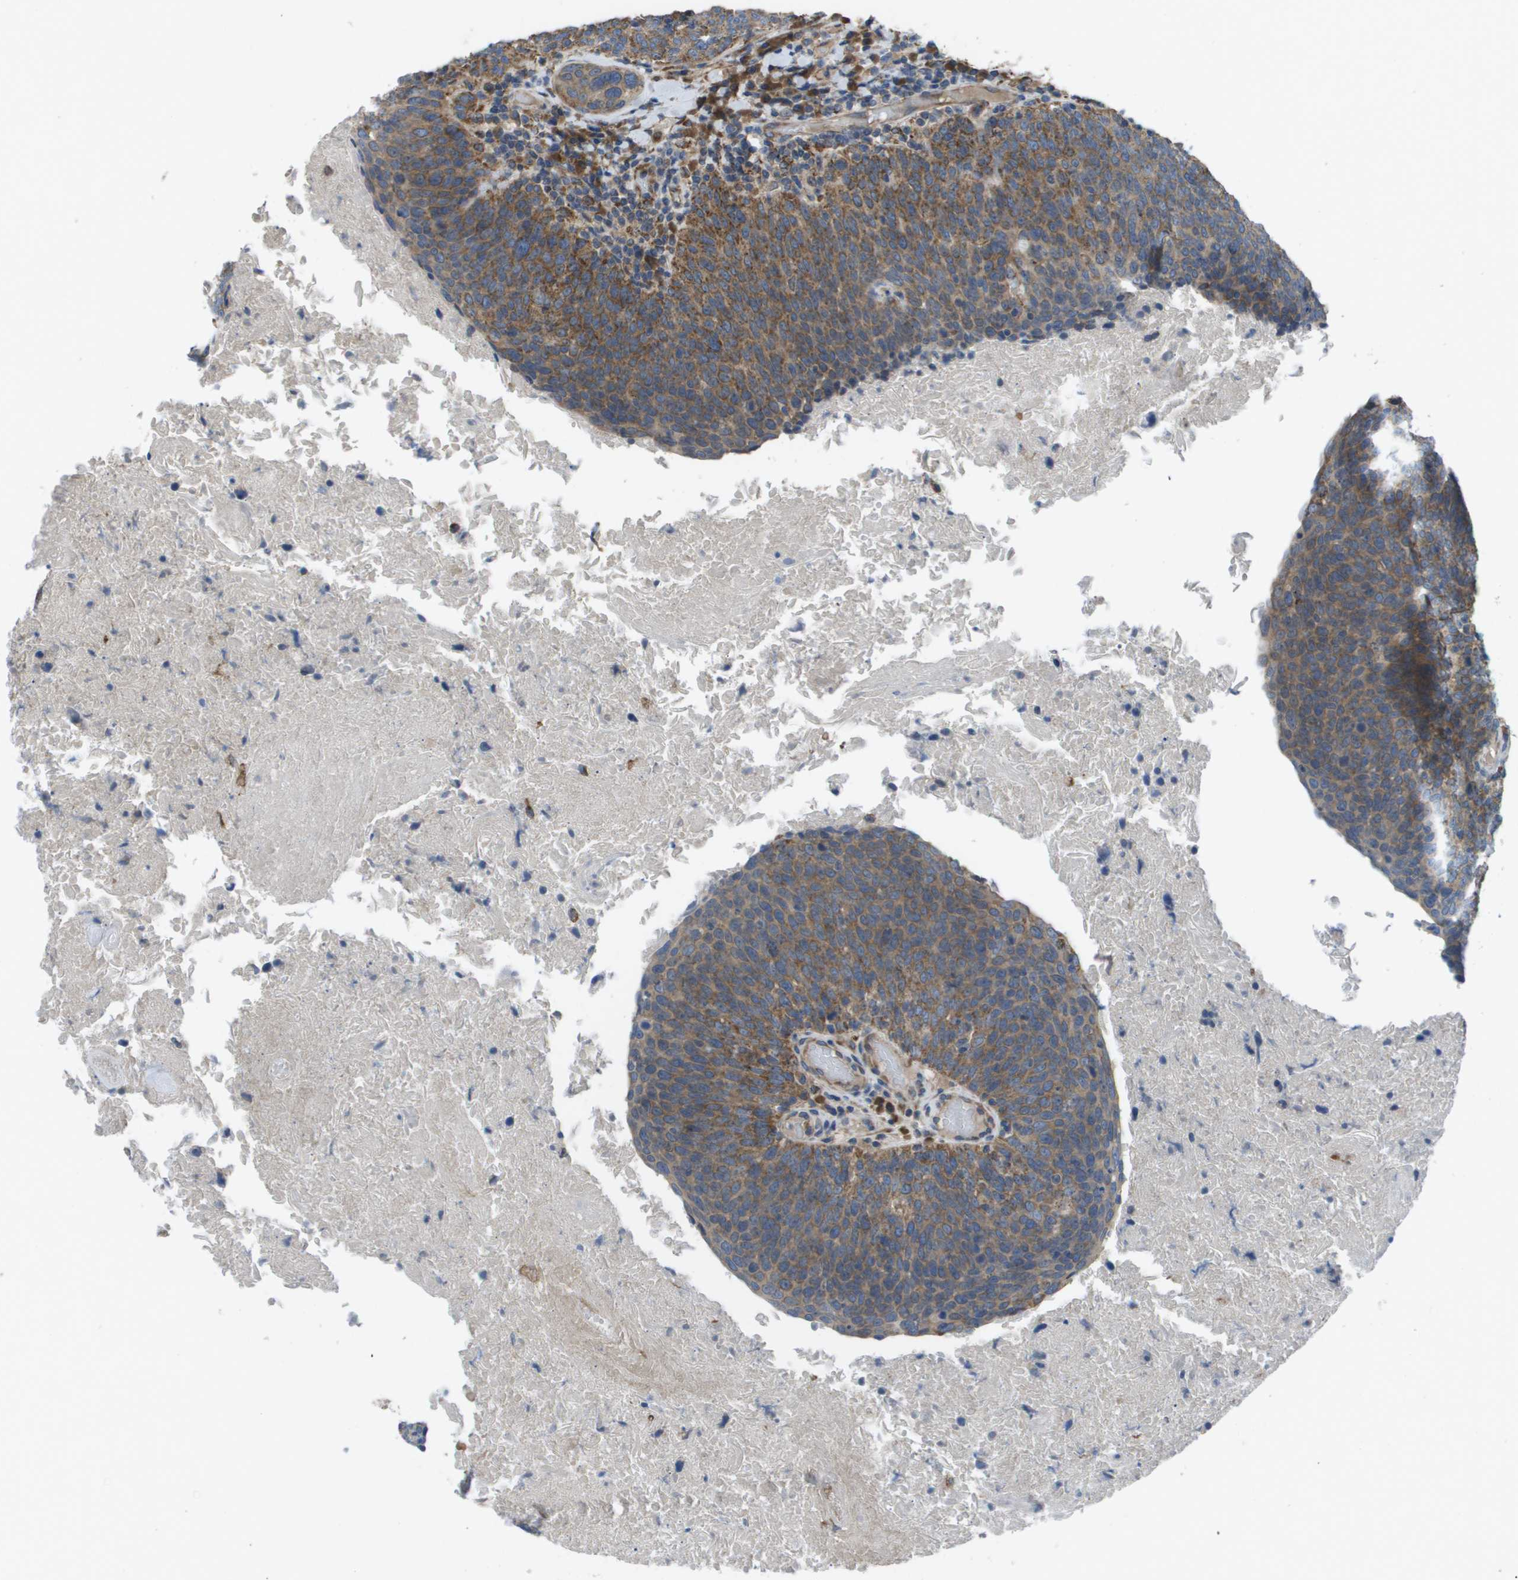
{"staining": {"intensity": "moderate", "quantity": ">75%", "location": "cytoplasmic/membranous"}, "tissue": "head and neck cancer", "cell_type": "Tumor cells", "image_type": "cancer", "snomed": [{"axis": "morphology", "description": "Squamous cell carcinoma, NOS"}, {"axis": "morphology", "description": "Squamous cell carcinoma, metastatic, NOS"}, {"axis": "topography", "description": "Lymph node"}, {"axis": "topography", "description": "Head-Neck"}], "caption": "IHC of human squamous cell carcinoma (head and neck) shows medium levels of moderate cytoplasmic/membranous positivity in approximately >75% of tumor cells.", "gene": "CLCN2", "patient": {"sex": "male", "age": 62}}